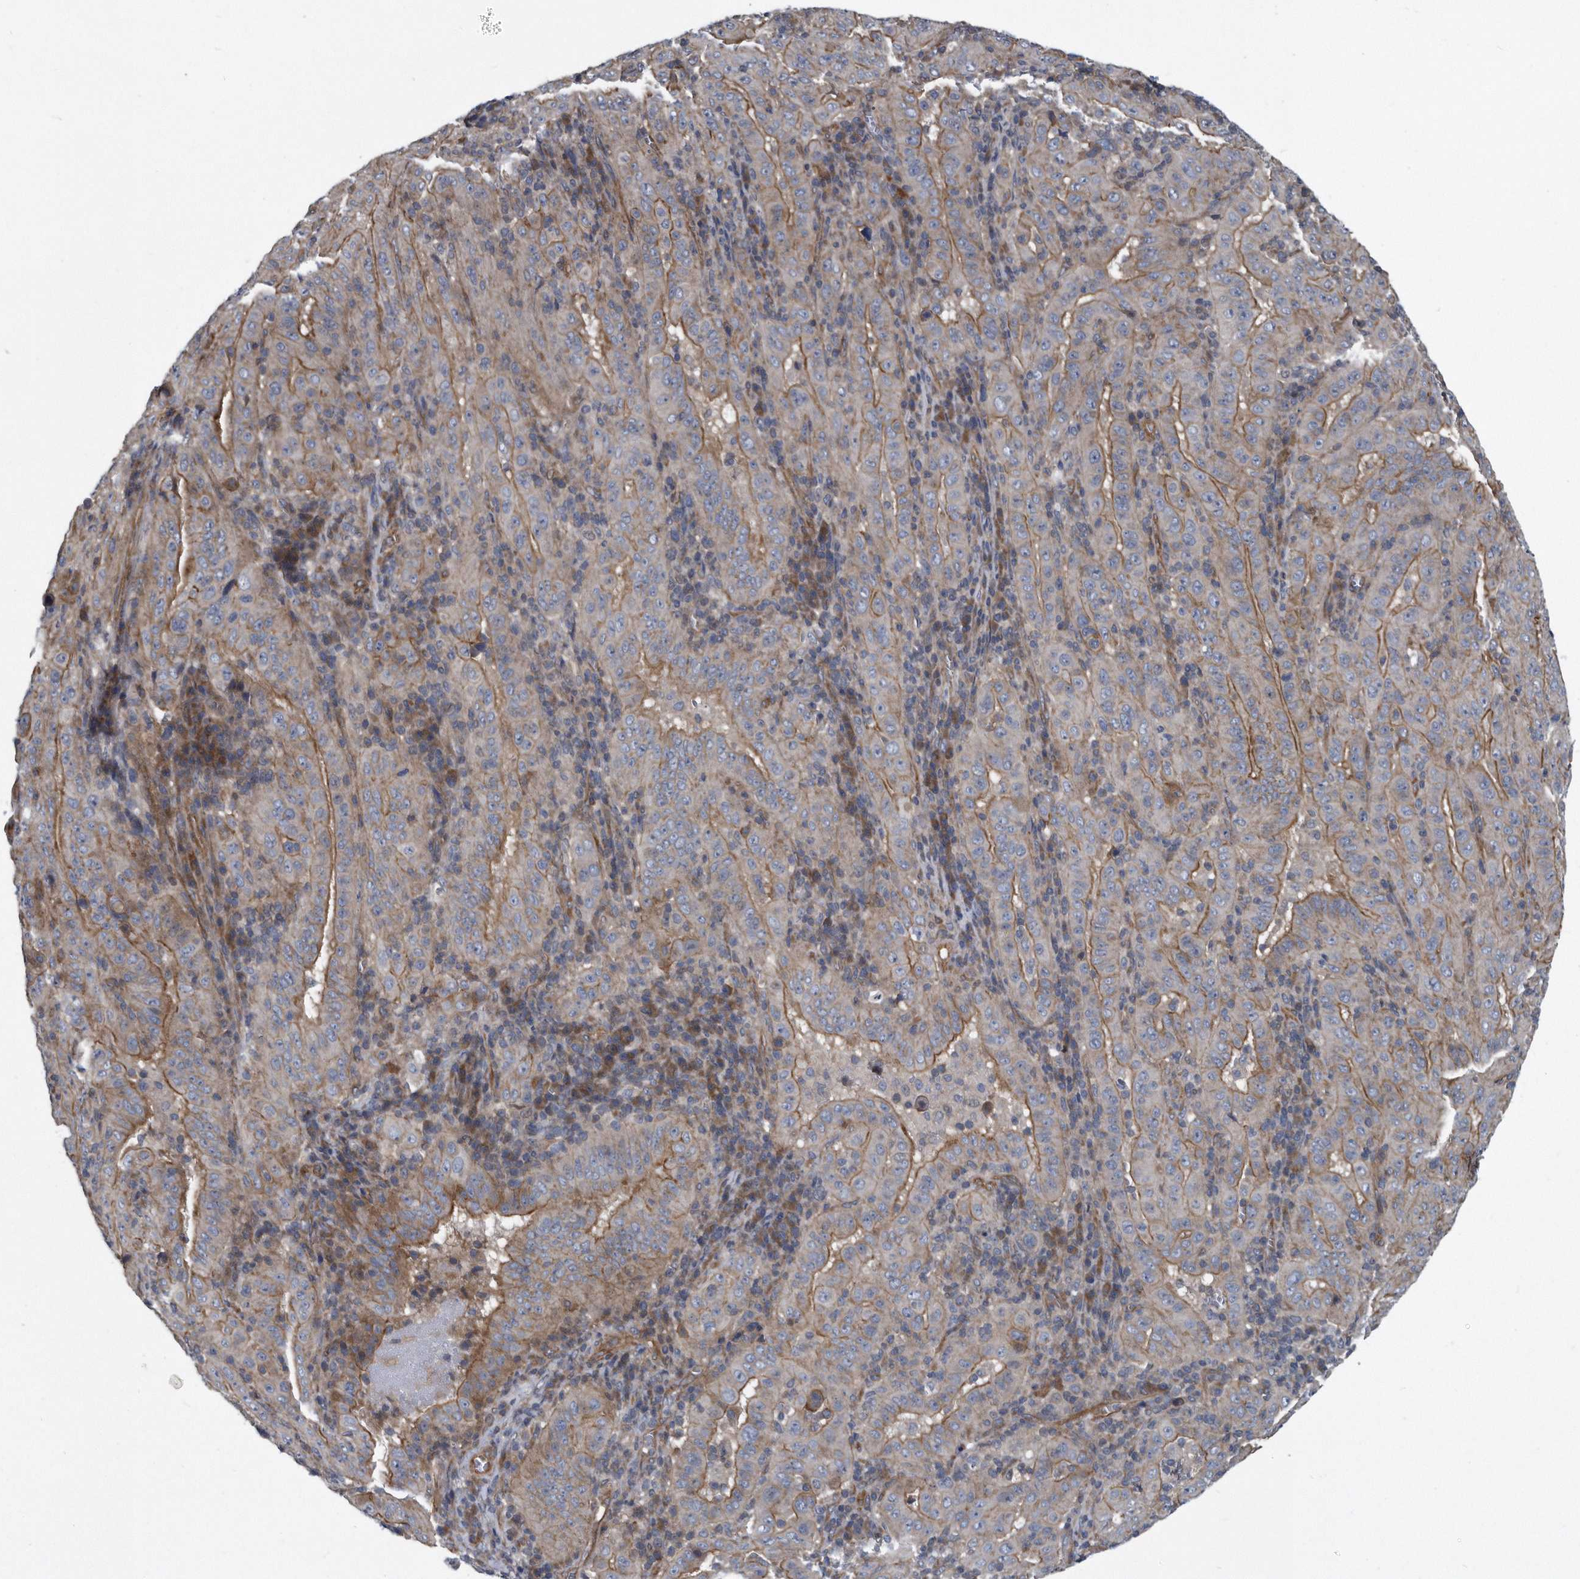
{"staining": {"intensity": "moderate", "quantity": "25%-75%", "location": "cytoplasmic/membranous"}, "tissue": "pancreatic cancer", "cell_type": "Tumor cells", "image_type": "cancer", "snomed": [{"axis": "morphology", "description": "Adenocarcinoma, NOS"}, {"axis": "topography", "description": "Pancreas"}], "caption": "High-power microscopy captured an immunohistochemistry (IHC) histopathology image of adenocarcinoma (pancreatic), revealing moderate cytoplasmic/membranous expression in approximately 25%-75% of tumor cells.", "gene": "ARMCX1", "patient": {"sex": "male", "age": 63}}